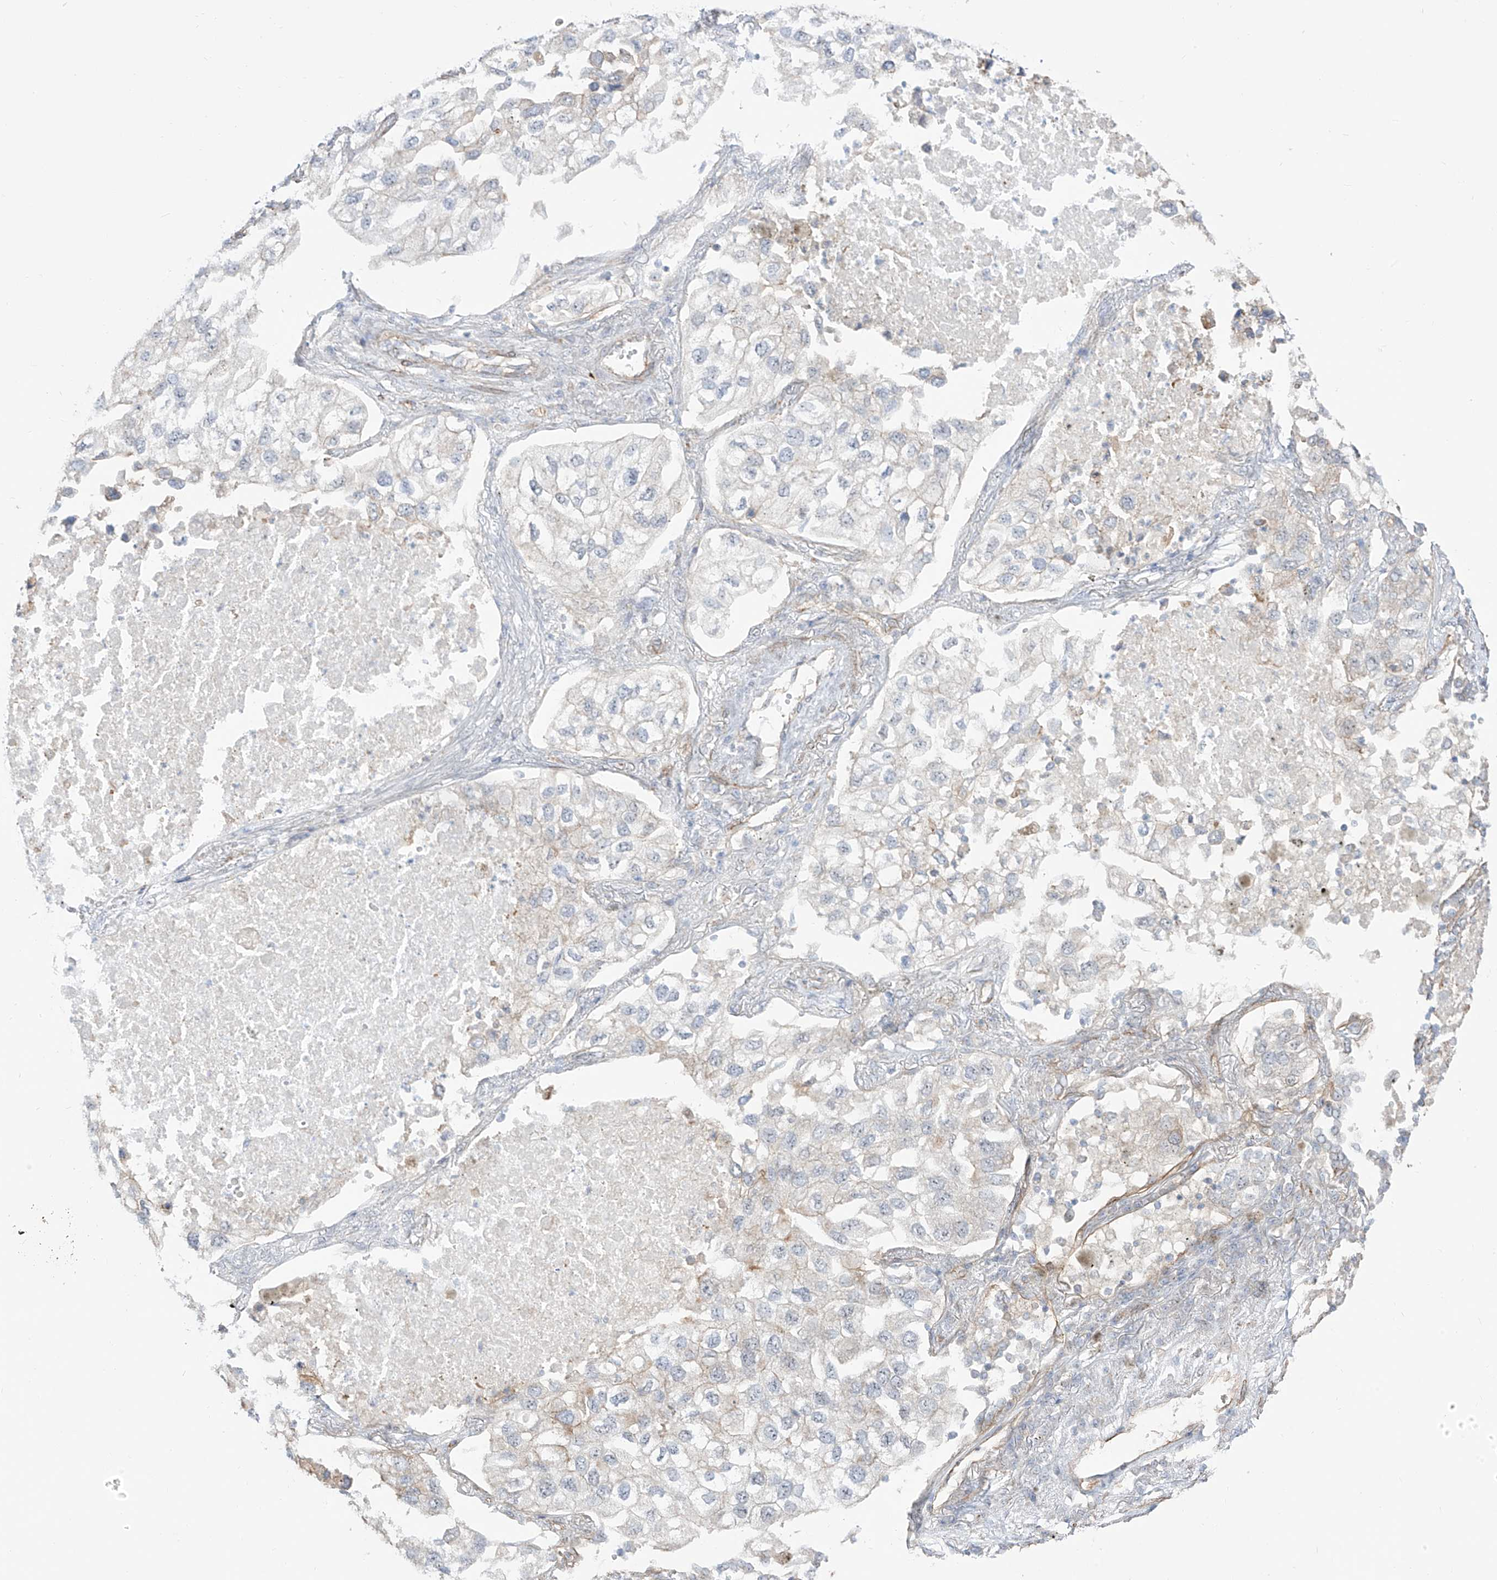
{"staining": {"intensity": "negative", "quantity": "none", "location": "none"}, "tissue": "lung cancer", "cell_type": "Tumor cells", "image_type": "cancer", "snomed": [{"axis": "morphology", "description": "Adenocarcinoma, NOS"}, {"axis": "topography", "description": "Lung"}], "caption": "Immunohistochemical staining of lung cancer displays no significant expression in tumor cells. Brightfield microscopy of IHC stained with DAB (brown) and hematoxylin (blue), captured at high magnification.", "gene": "ZNF180", "patient": {"sex": "male", "age": 63}}